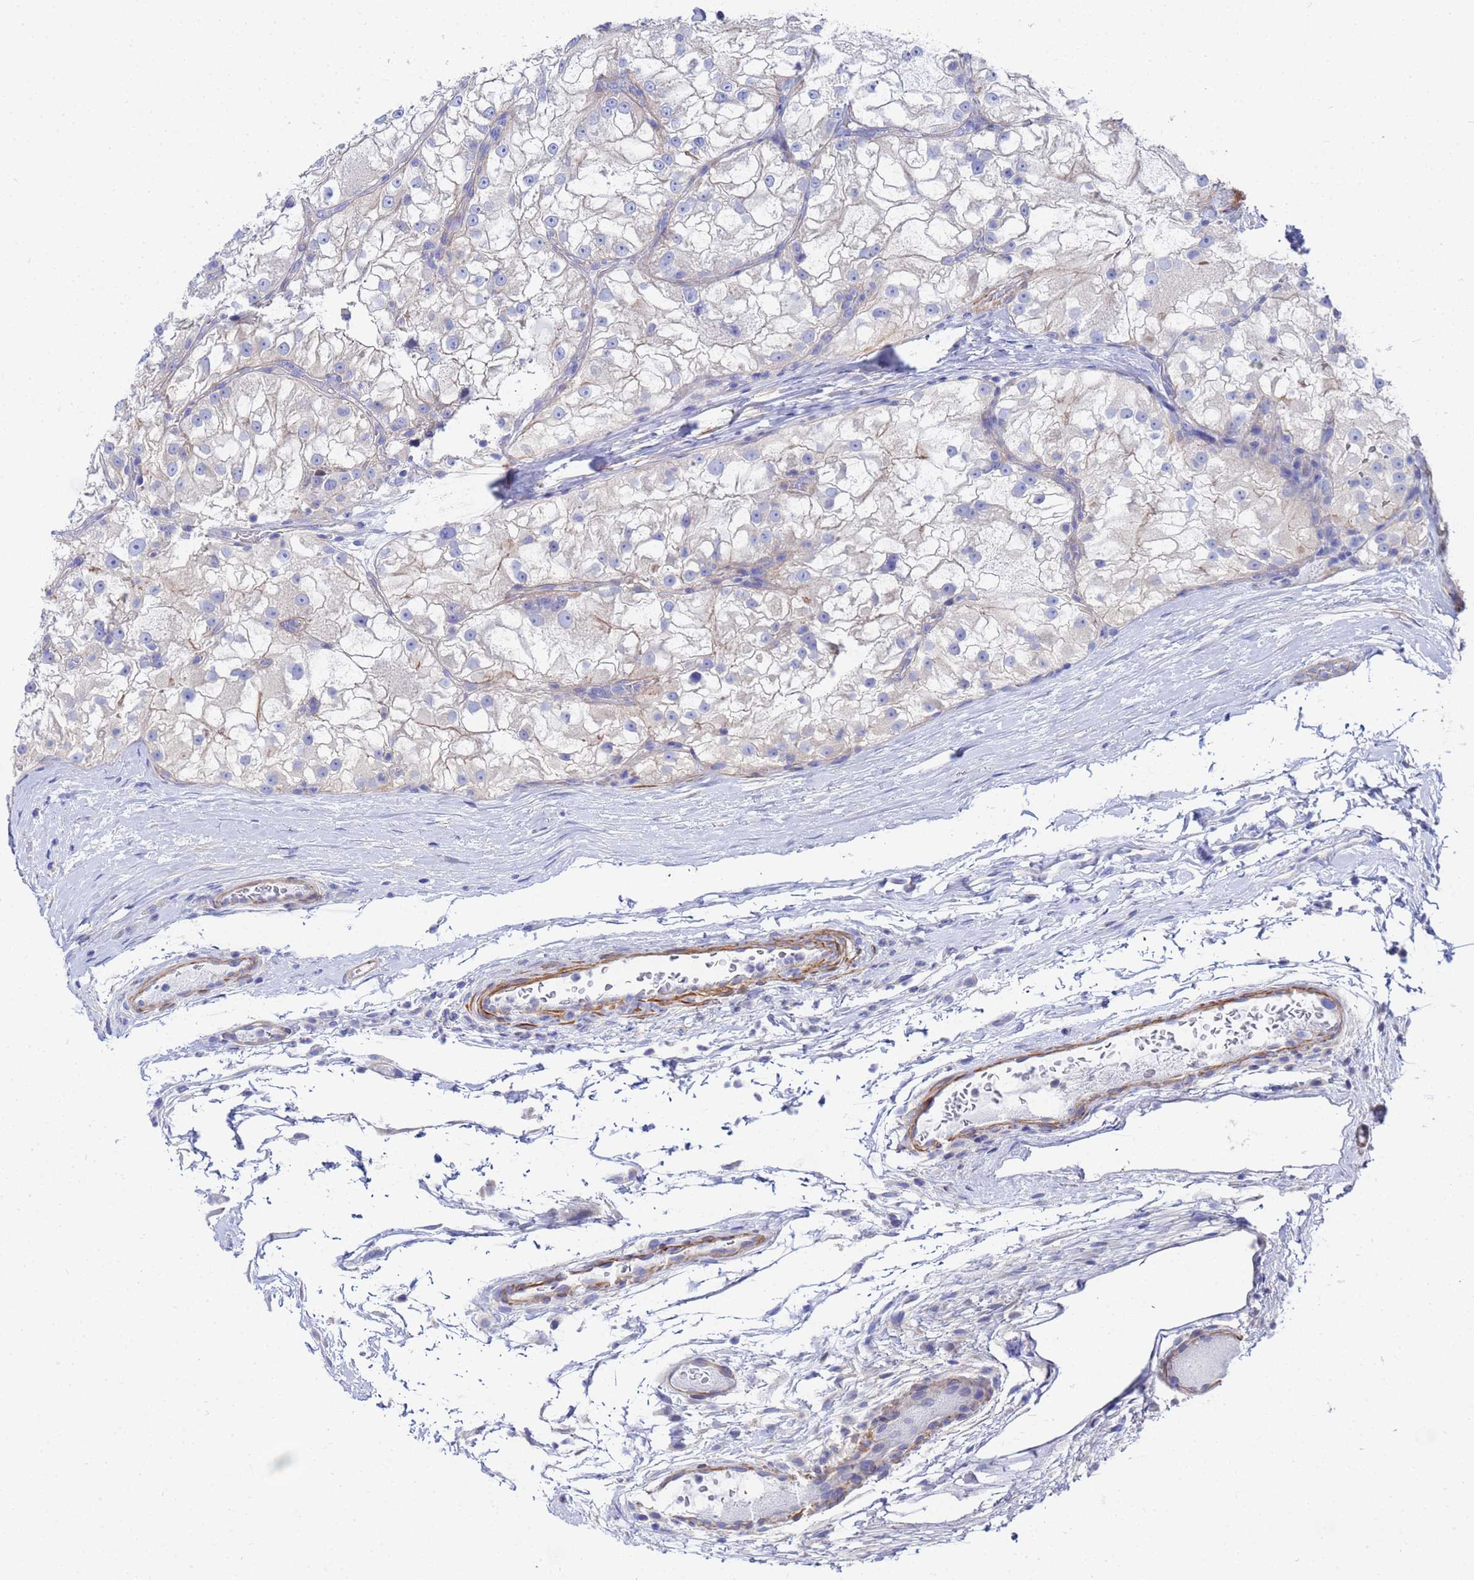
{"staining": {"intensity": "negative", "quantity": "none", "location": "none"}, "tissue": "renal cancer", "cell_type": "Tumor cells", "image_type": "cancer", "snomed": [{"axis": "morphology", "description": "Adenocarcinoma, NOS"}, {"axis": "topography", "description": "Kidney"}], "caption": "A high-resolution image shows IHC staining of renal cancer (adenocarcinoma), which exhibits no significant expression in tumor cells. (Stains: DAB (3,3'-diaminobenzidine) IHC with hematoxylin counter stain, Microscopy: brightfield microscopy at high magnification).", "gene": "RAB39B", "patient": {"sex": "female", "age": 72}}